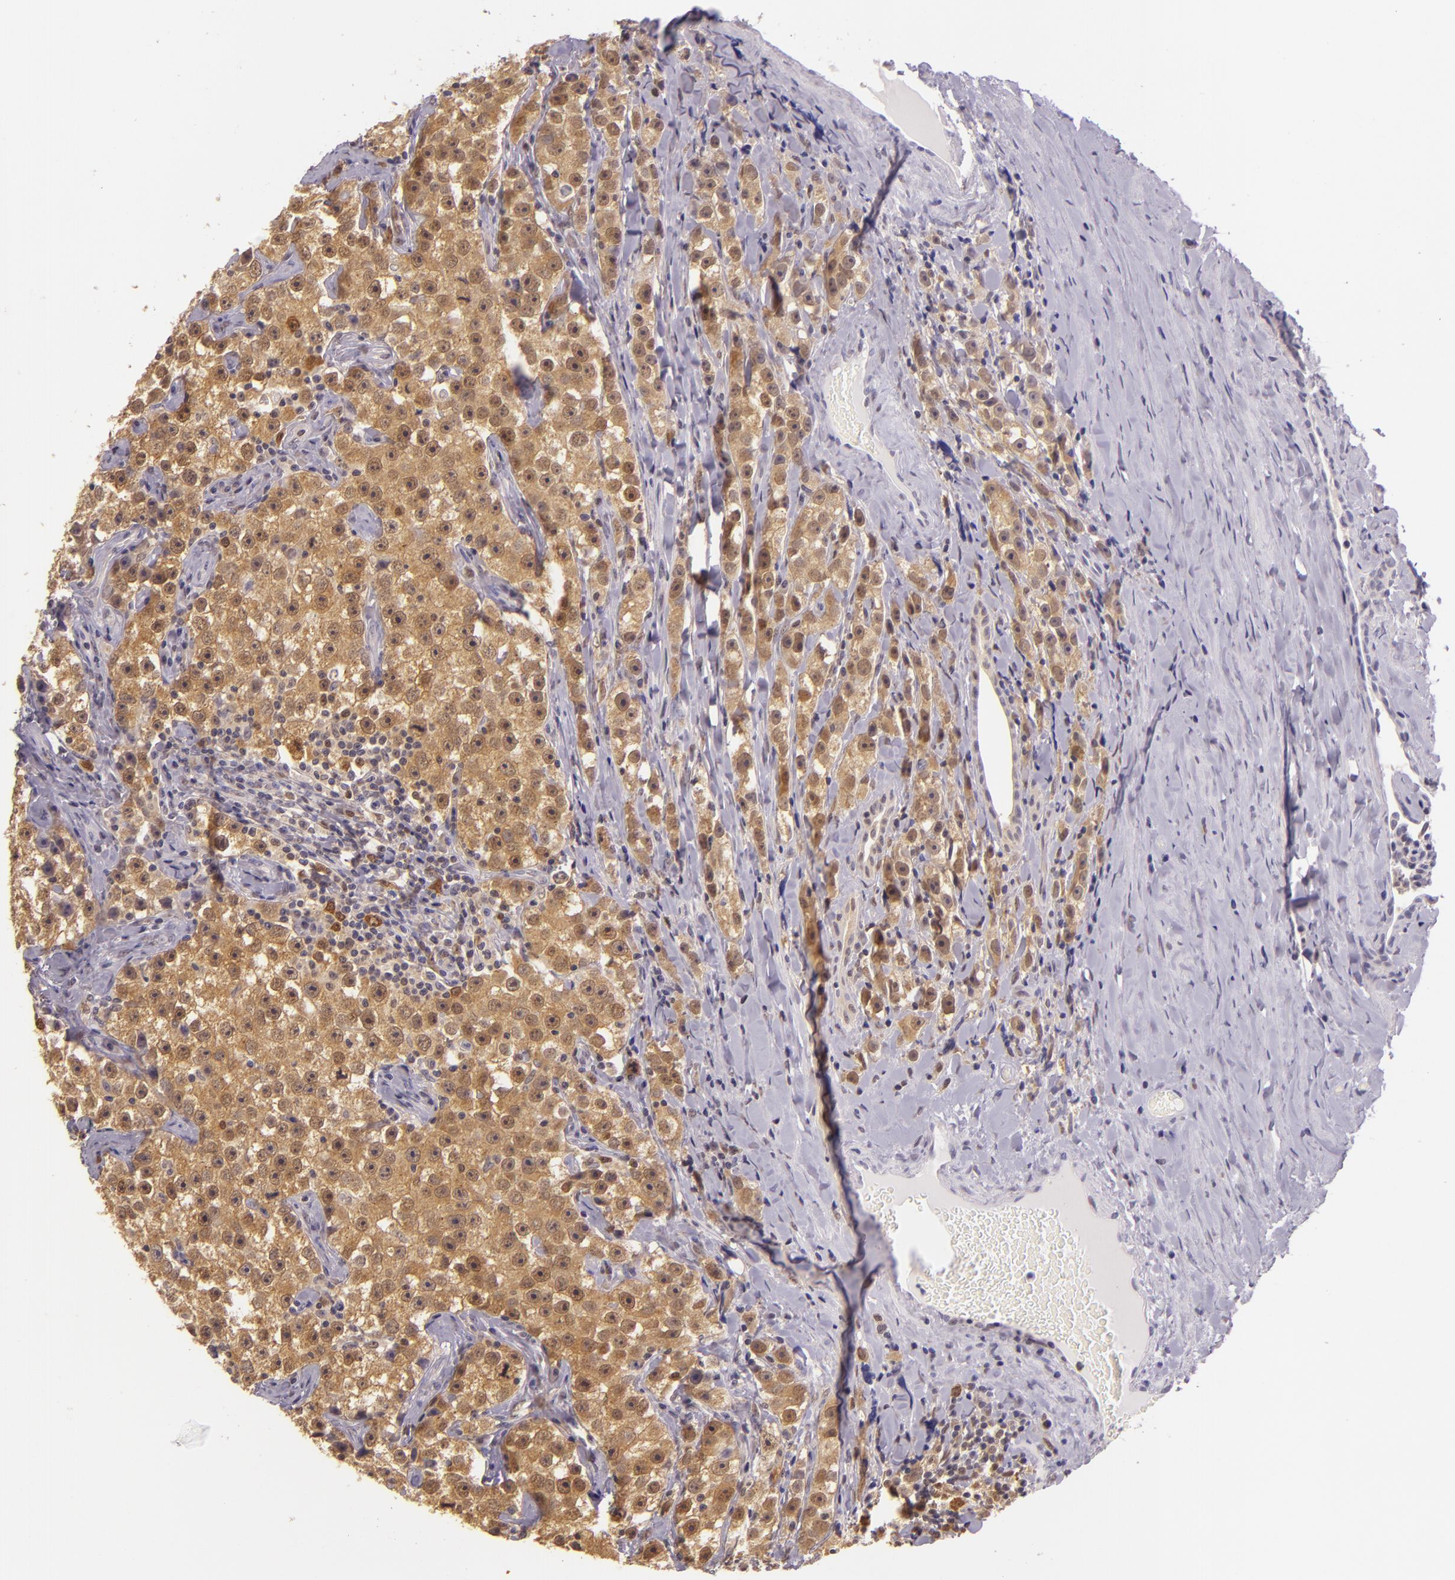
{"staining": {"intensity": "moderate", "quantity": ">75%", "location": "cytoplasmic/membranous,nuclear"}, "tissue": "testis cancer", "cell_type": "Tumor cells", "image_type": "cancer", "snomed": [{"axis": "morphology", "description": "Seminoma, NOS"}, {"axis": "topography", "description": "Testis"}], "caption": "Approximately >75% of tumor cells in human seminoma (testis) display moderate cytoplasmic/membranous and nuclear protein expression as visualized by brown immunohistochemical staining.", "gene": "HSPA8", "patient": {"sex": "male", "age": 32}}